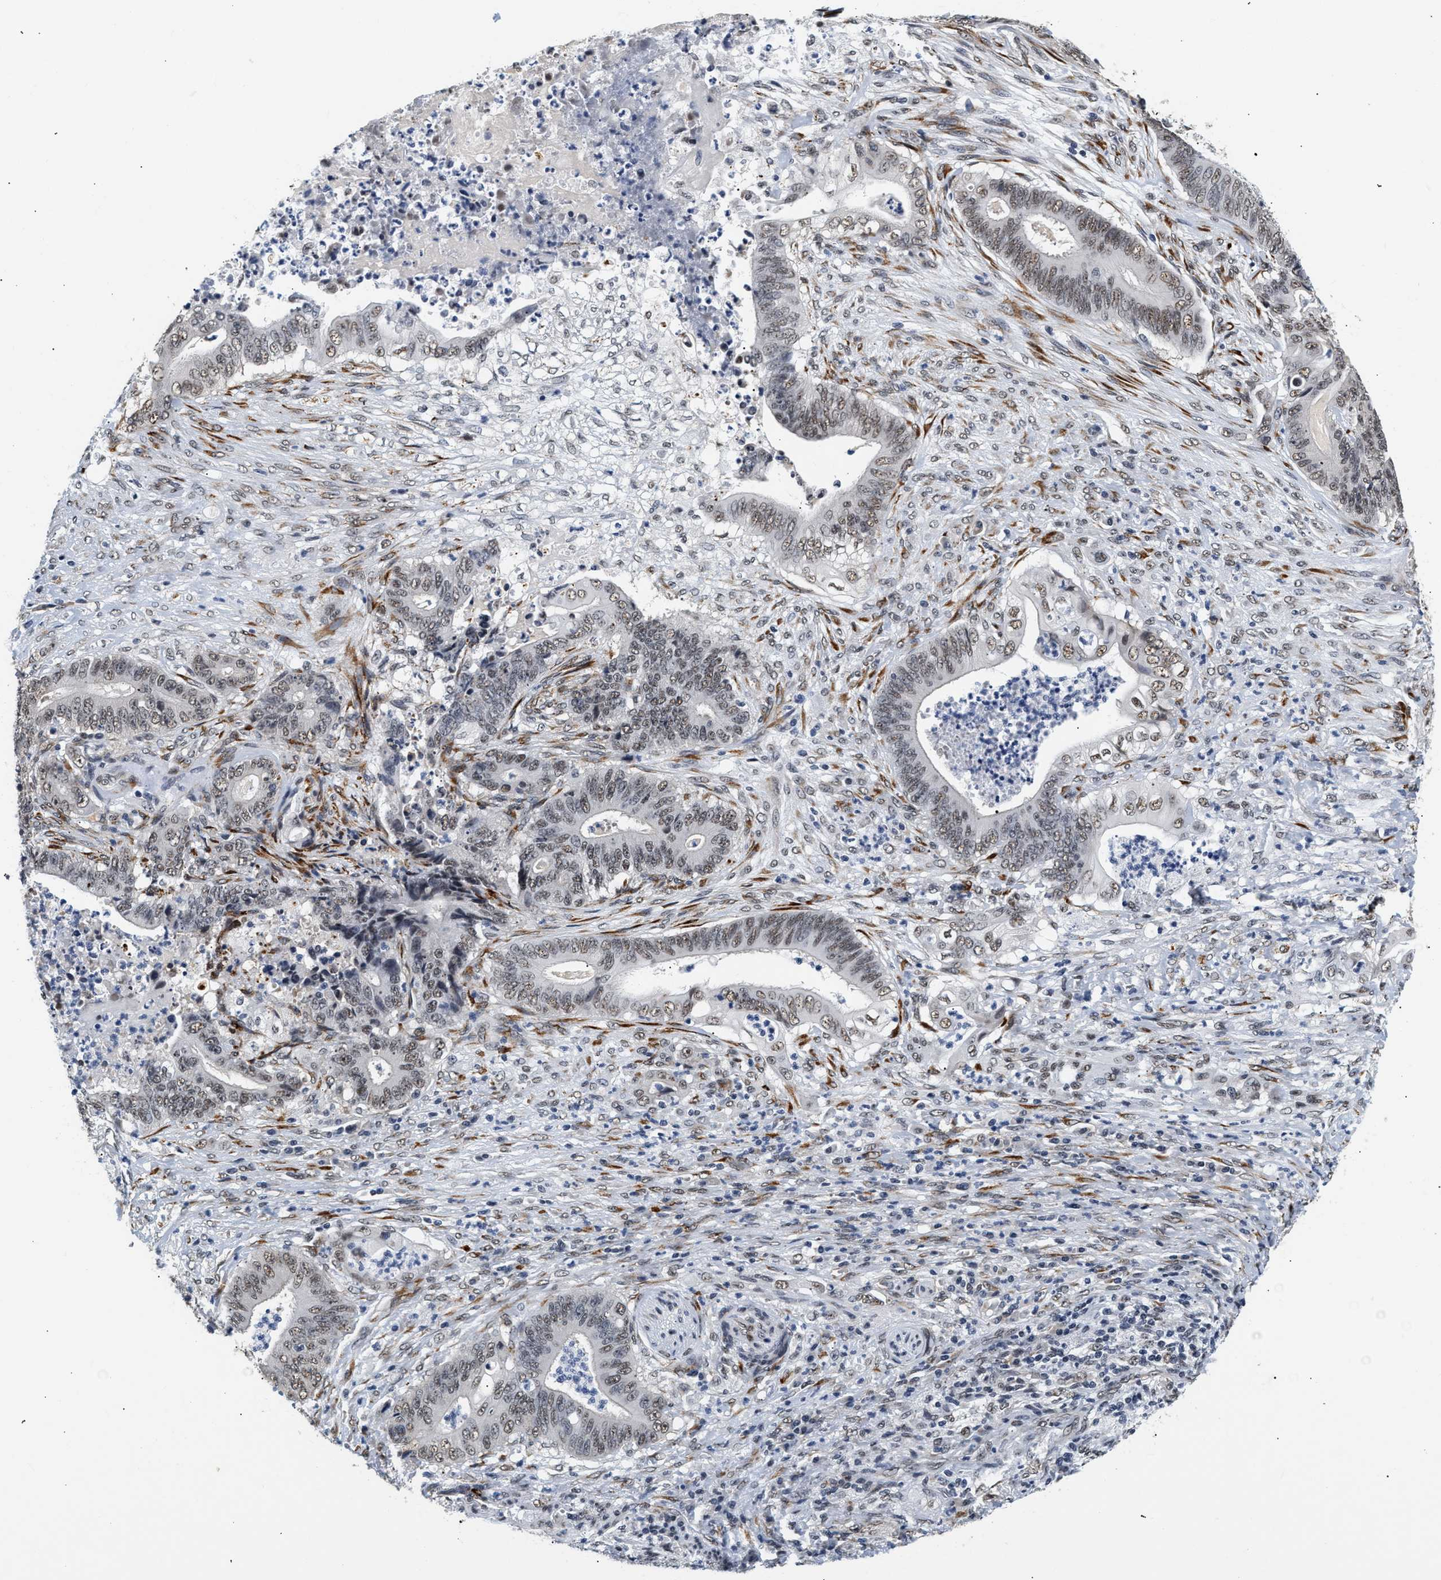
{"staining": {"intensity": "weak", "quantity": ">75%", "location": "nuclear"}, "tissue": "stomach cancer", "cell_type": "Tumor cells", "image_type": "cancer", "snomed": [{"axis": "morphology", "description": "Adenocarcinoma, NOS"}, {"axis": "topography", "description": "Stomach"}], "caption": "This histopathology image exhibits immunohistochemistry (IHC) staining of adenocarcinoma (stomach), with low weak nuclear staining in approximately >75% of tumor cells.", "gene": "THOC1", "patient": {"sex": "female", "age": 73}}